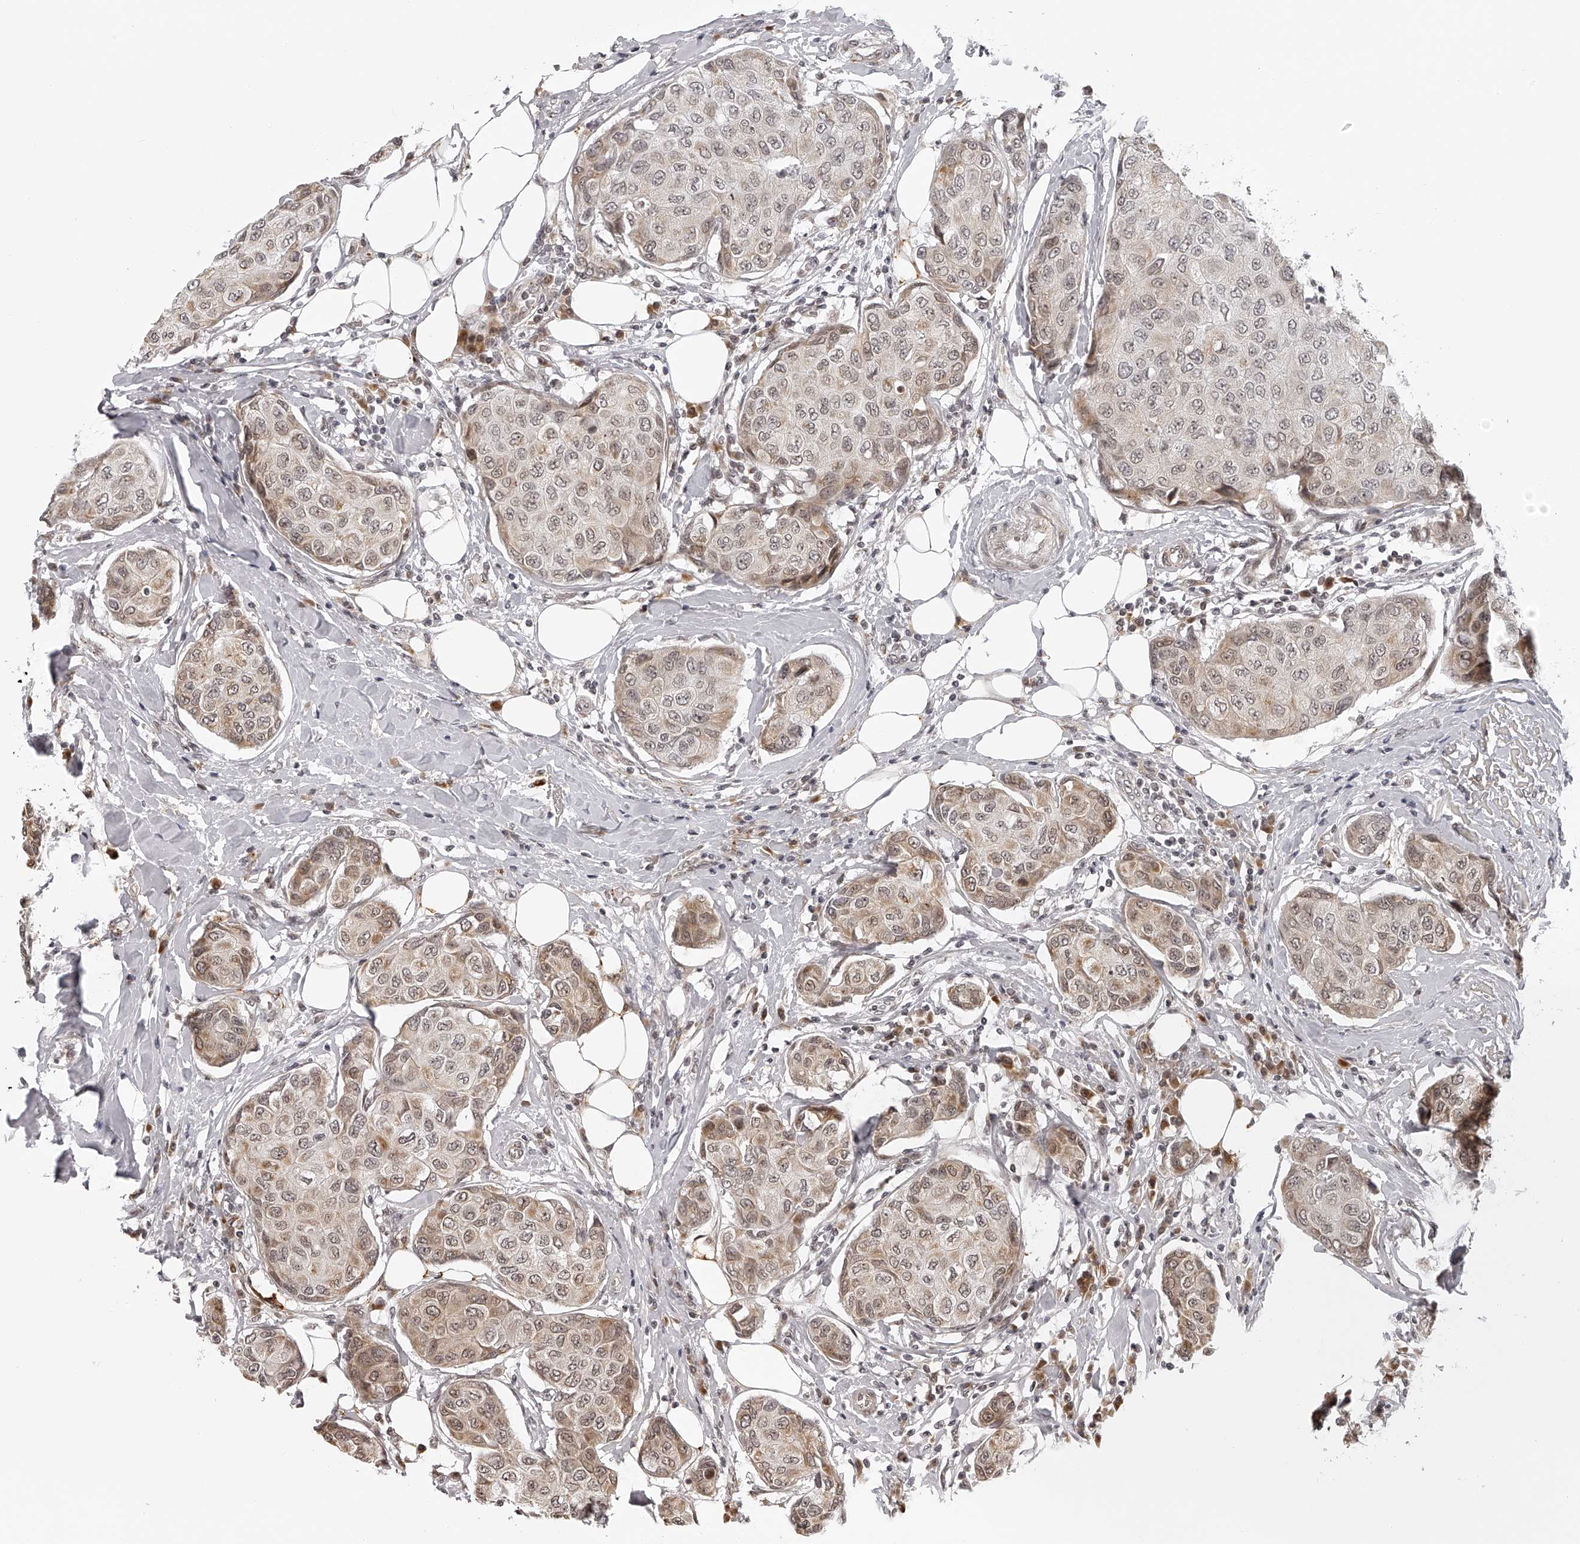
{"staining": {"intensity": "weak", "quantity": ">75%", "location": "cytoplasmic/membranous,nuclear"}, "tissue": "breast cancer", "cell_type": "Tumor cells", "image_type": "cancer", "snomed": [{"axis": "morphology", "description": "Duct carcinoma"}, {"axis": "topography", "description": "Breast"}], "caption": "Human breast cancer stained with a protein marker demonstrates weak staining in tumor cells.", "gene": "ODF2L", "patient": {"sex": "female", "age": 80}}